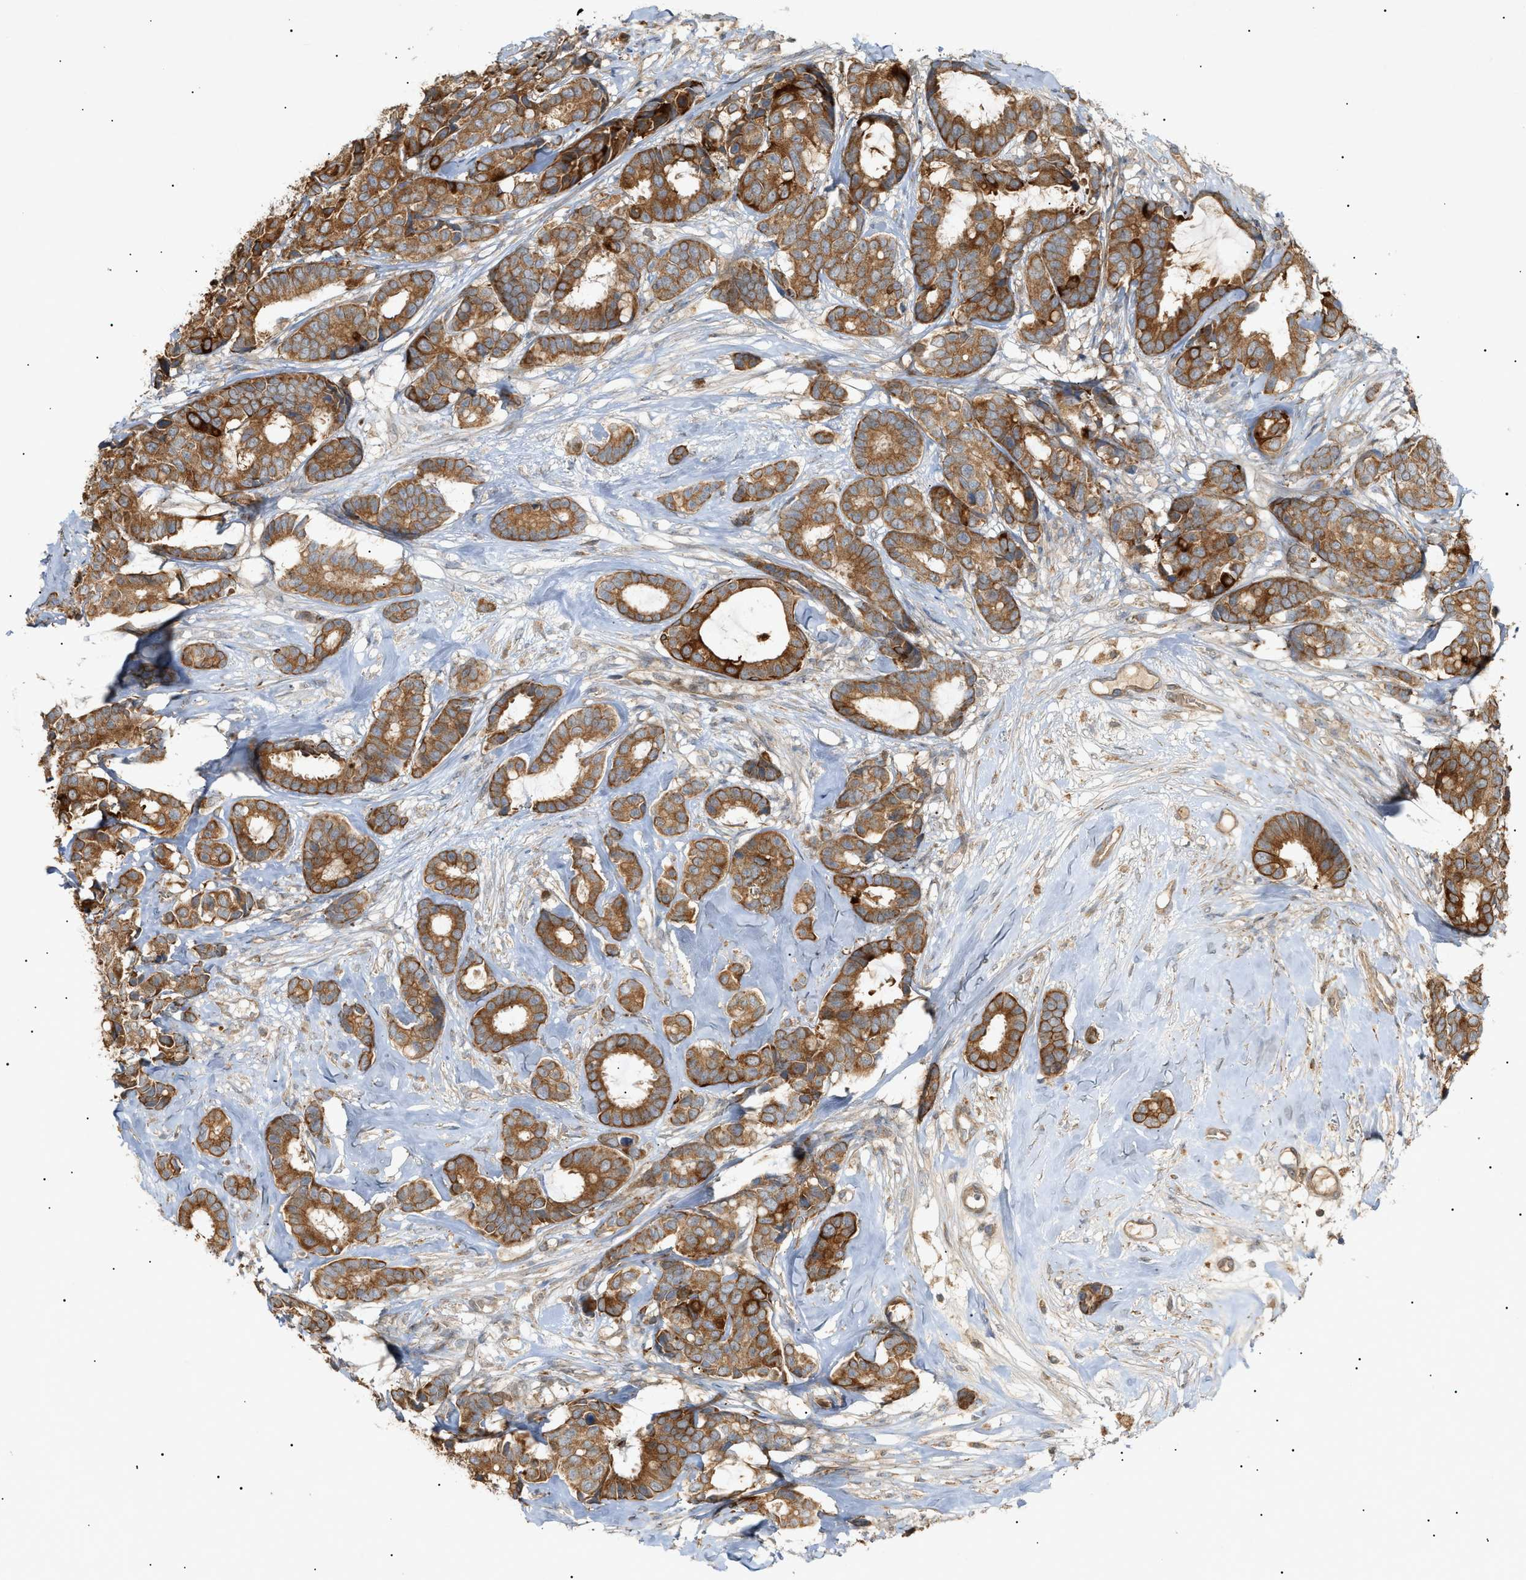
{"staining": {"intensity": "strong", "quantity": ">75%", "location": "cytoplasmic/membranous"}, "tissue": "breast cancer", "cell_type": "Tumor cells", "image_type": "cancer", "snomed": [{"axis": "morphology", "description": "Duct carcinoma"}, {"axis": "topography", "description": "Breast"}], "caption": "Breast infiltrating ductal carcinoma was stained to show a protein in brown. There is high levels of strong cytoplasmic/membranous expression in about >75% of tumor cells. The staining is performed using DAB brown chromogen to label protein expression. The nuclei are counter-stained blue using hematoxylin.", "gene": "MTCH1", "patient": {"sex": "female", "age": 87}}